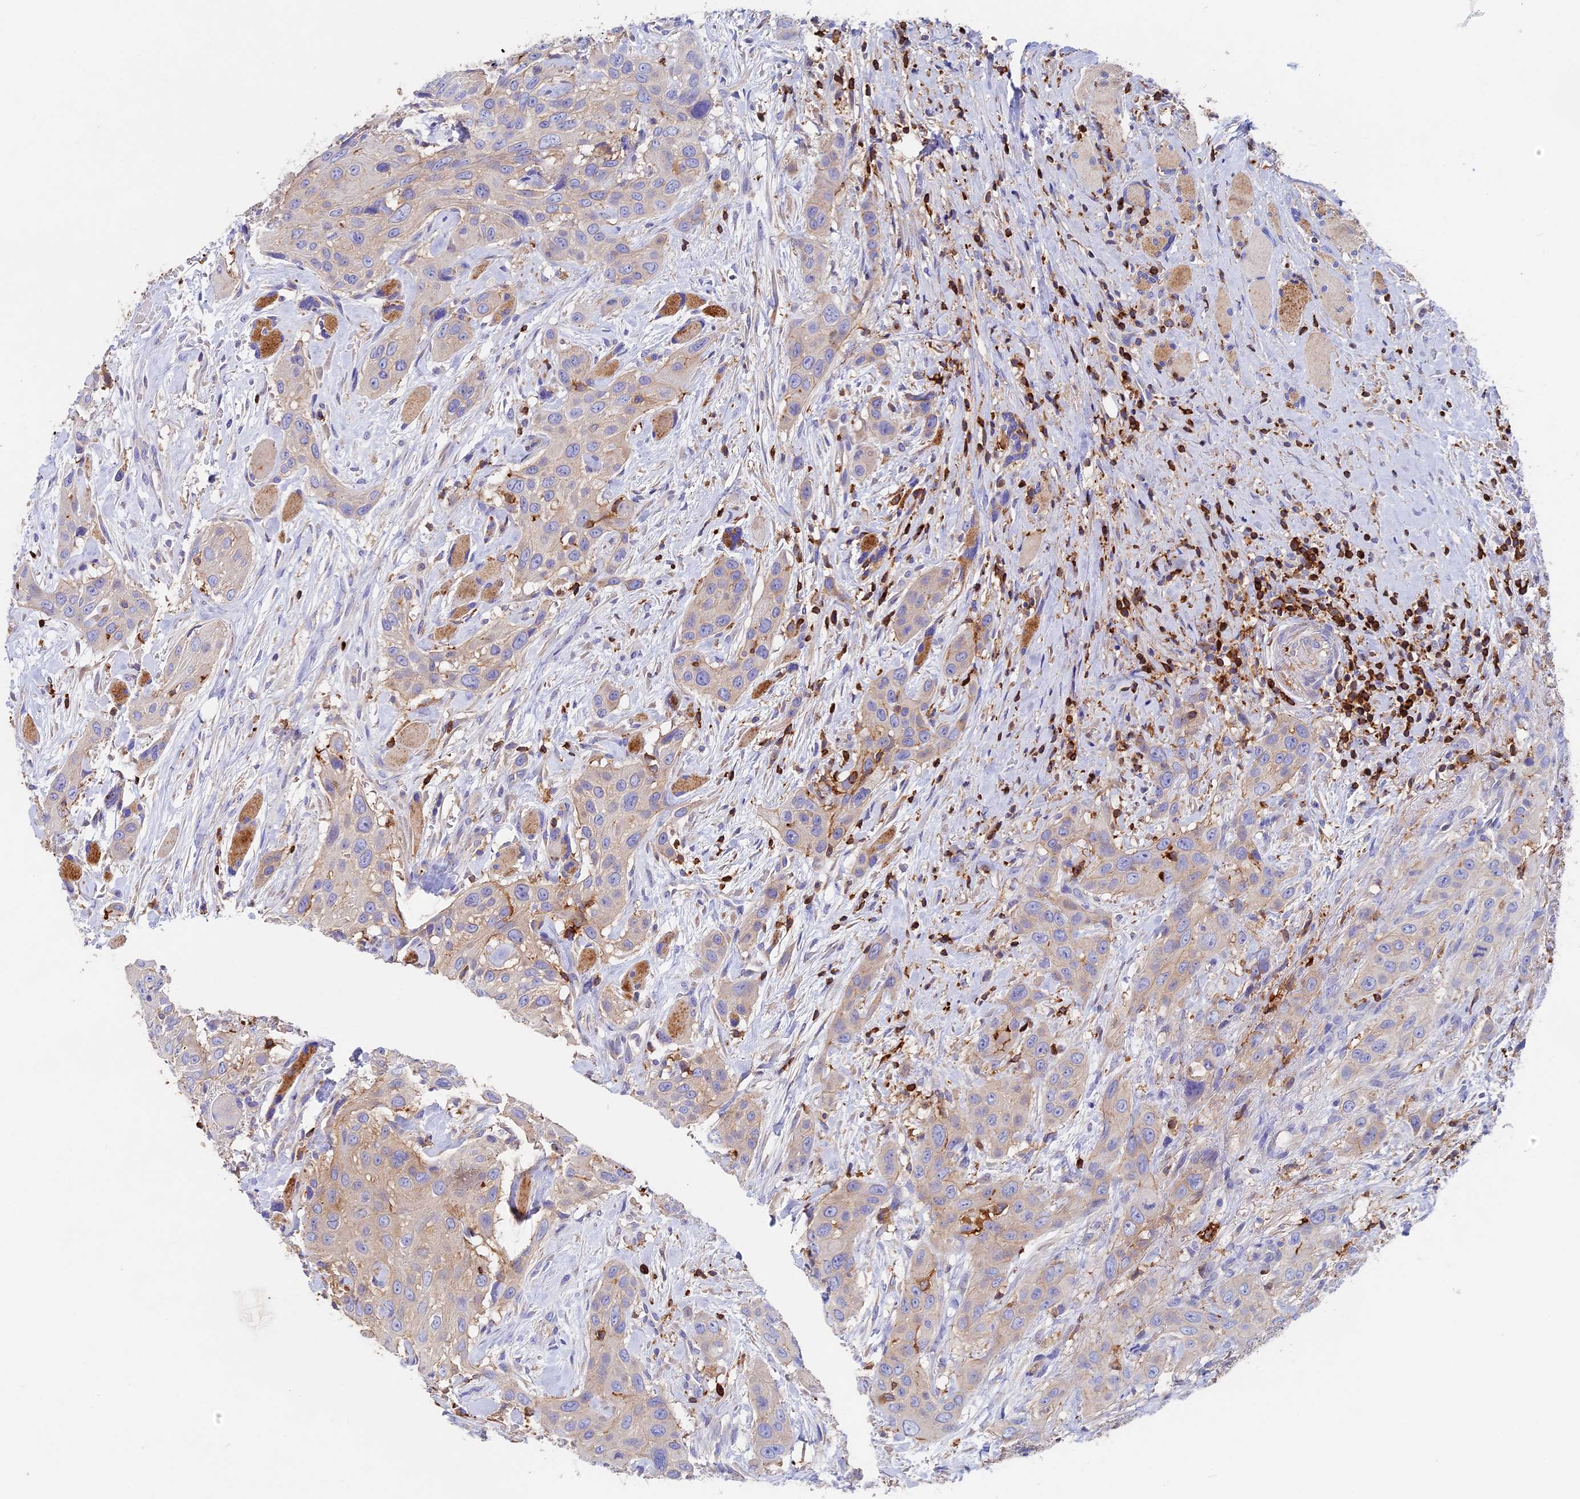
{"staining": {"intensity": "weak", "quantity": "<25%", "location": "cytoplasmic/membranous"}, "tissue": "head and neck cancer", "cell_type": "Tumor cells", "image_type": "cancer", "snomed": [{"axis": "morphology", "description": "Squamous cell carcinoma, NOS"}, {"axis": "topography", "description": "Head-Neck"}], "caption": "The micrograph displays no staining of tumor cells in squamous cell carcinoma (head and neck).", "gene": "ADAT1", "patient": {"sex": "male", "age": 81}}